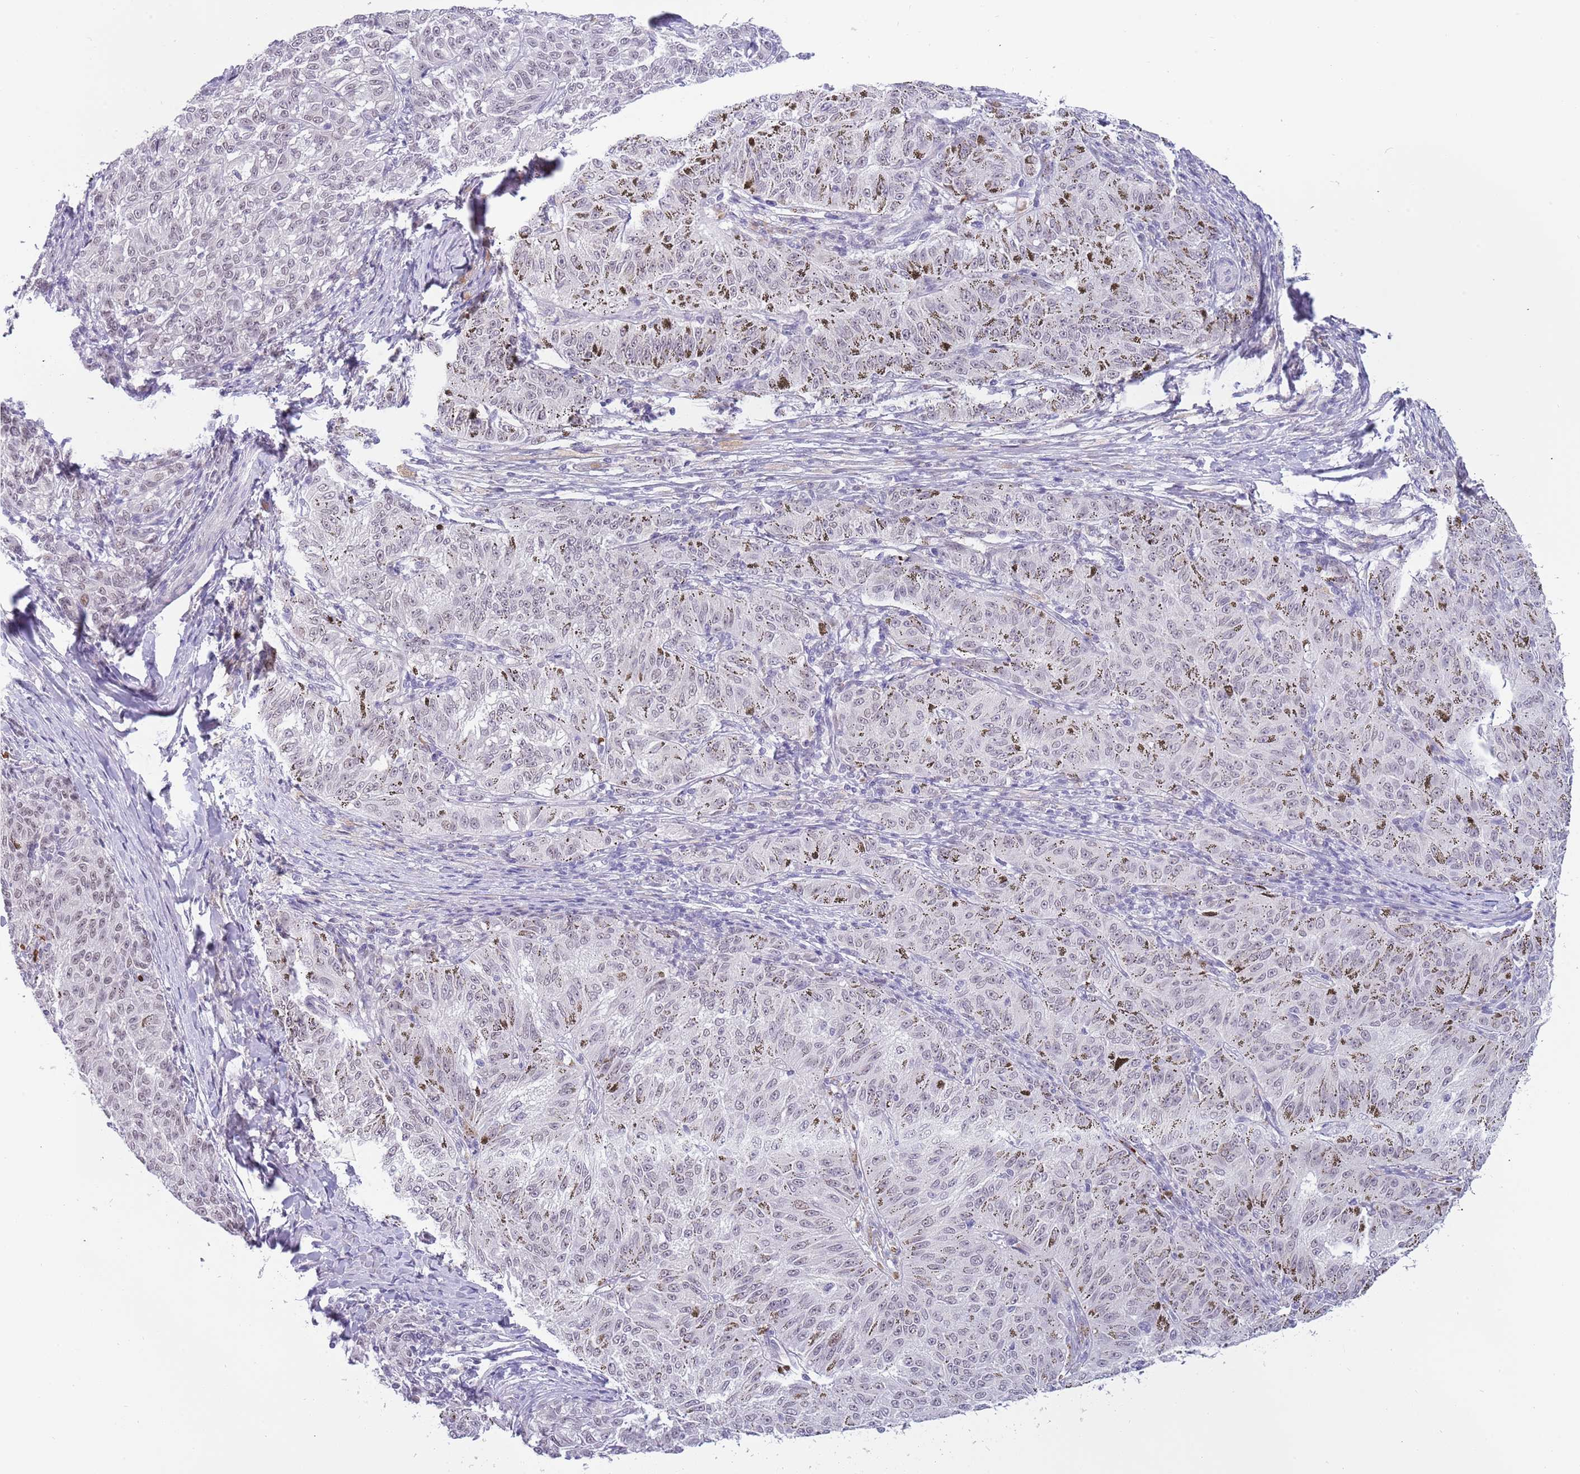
{"staining": {"intensity": "weak", "quantity": "25%-75%", "location": "nuclear"}, "tissue": "melanoma", "cell_type": "Tumor cells", "image_type": "cancer", "snomed": [{"axis": "morphology", "description": "Malignant melanoma, NOS"}, {"axis": "topography", "description": "Skin"}], "caption": "The histopathology image demonstrates a brown stain indicating the presence of a protein in the nuclear of tumor cells in melanoma. (IHC, brightfield microscopy, high magnification).", "gene": "LYPD6B", "patient": {"sex": "female", "age": 72}}